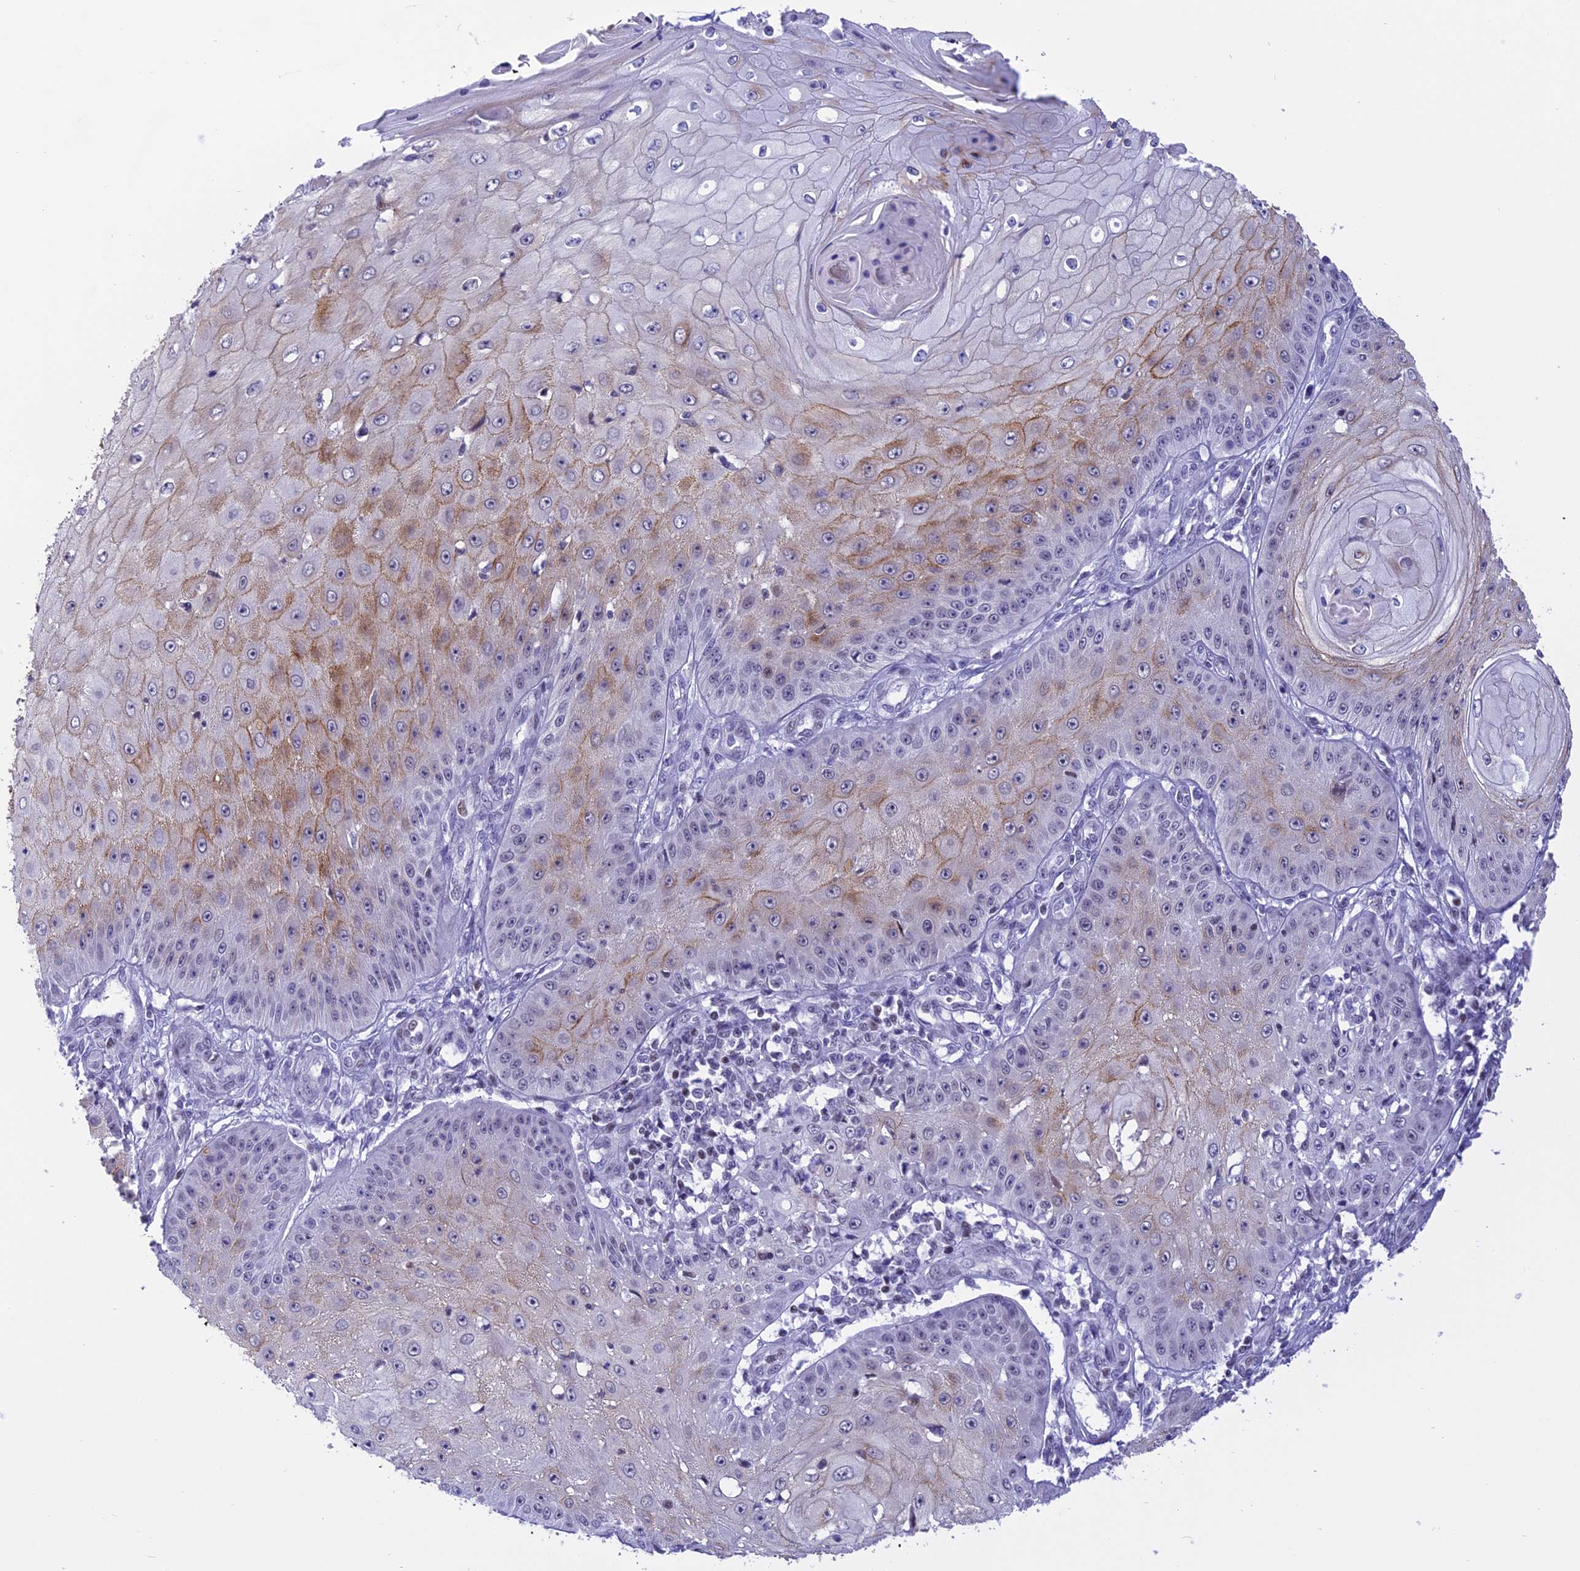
{"staining": {"intensity": "moderate", "quantity": "<25%", "location": "cytoplasmic/membranous"}, "tissue": "skin cancer", "cell_type": "Tumor cells", "image_type": "cancer", "snomed": [{"axis": "morphology", "description": "Squamous cell carcinoma, NOS"}, {"axis": "topography", "description": "Skin"}], "caption": "This histopathology image exhibits immunohistochemistry (IHC) staining of human skin cancer (squamous cell carcinoma), with low moderate cytoplasmic/membranous staining in about <25% of tumor cells.", "gene": "SPIRE2", "patient": {"sex": "male", "age": 70}}